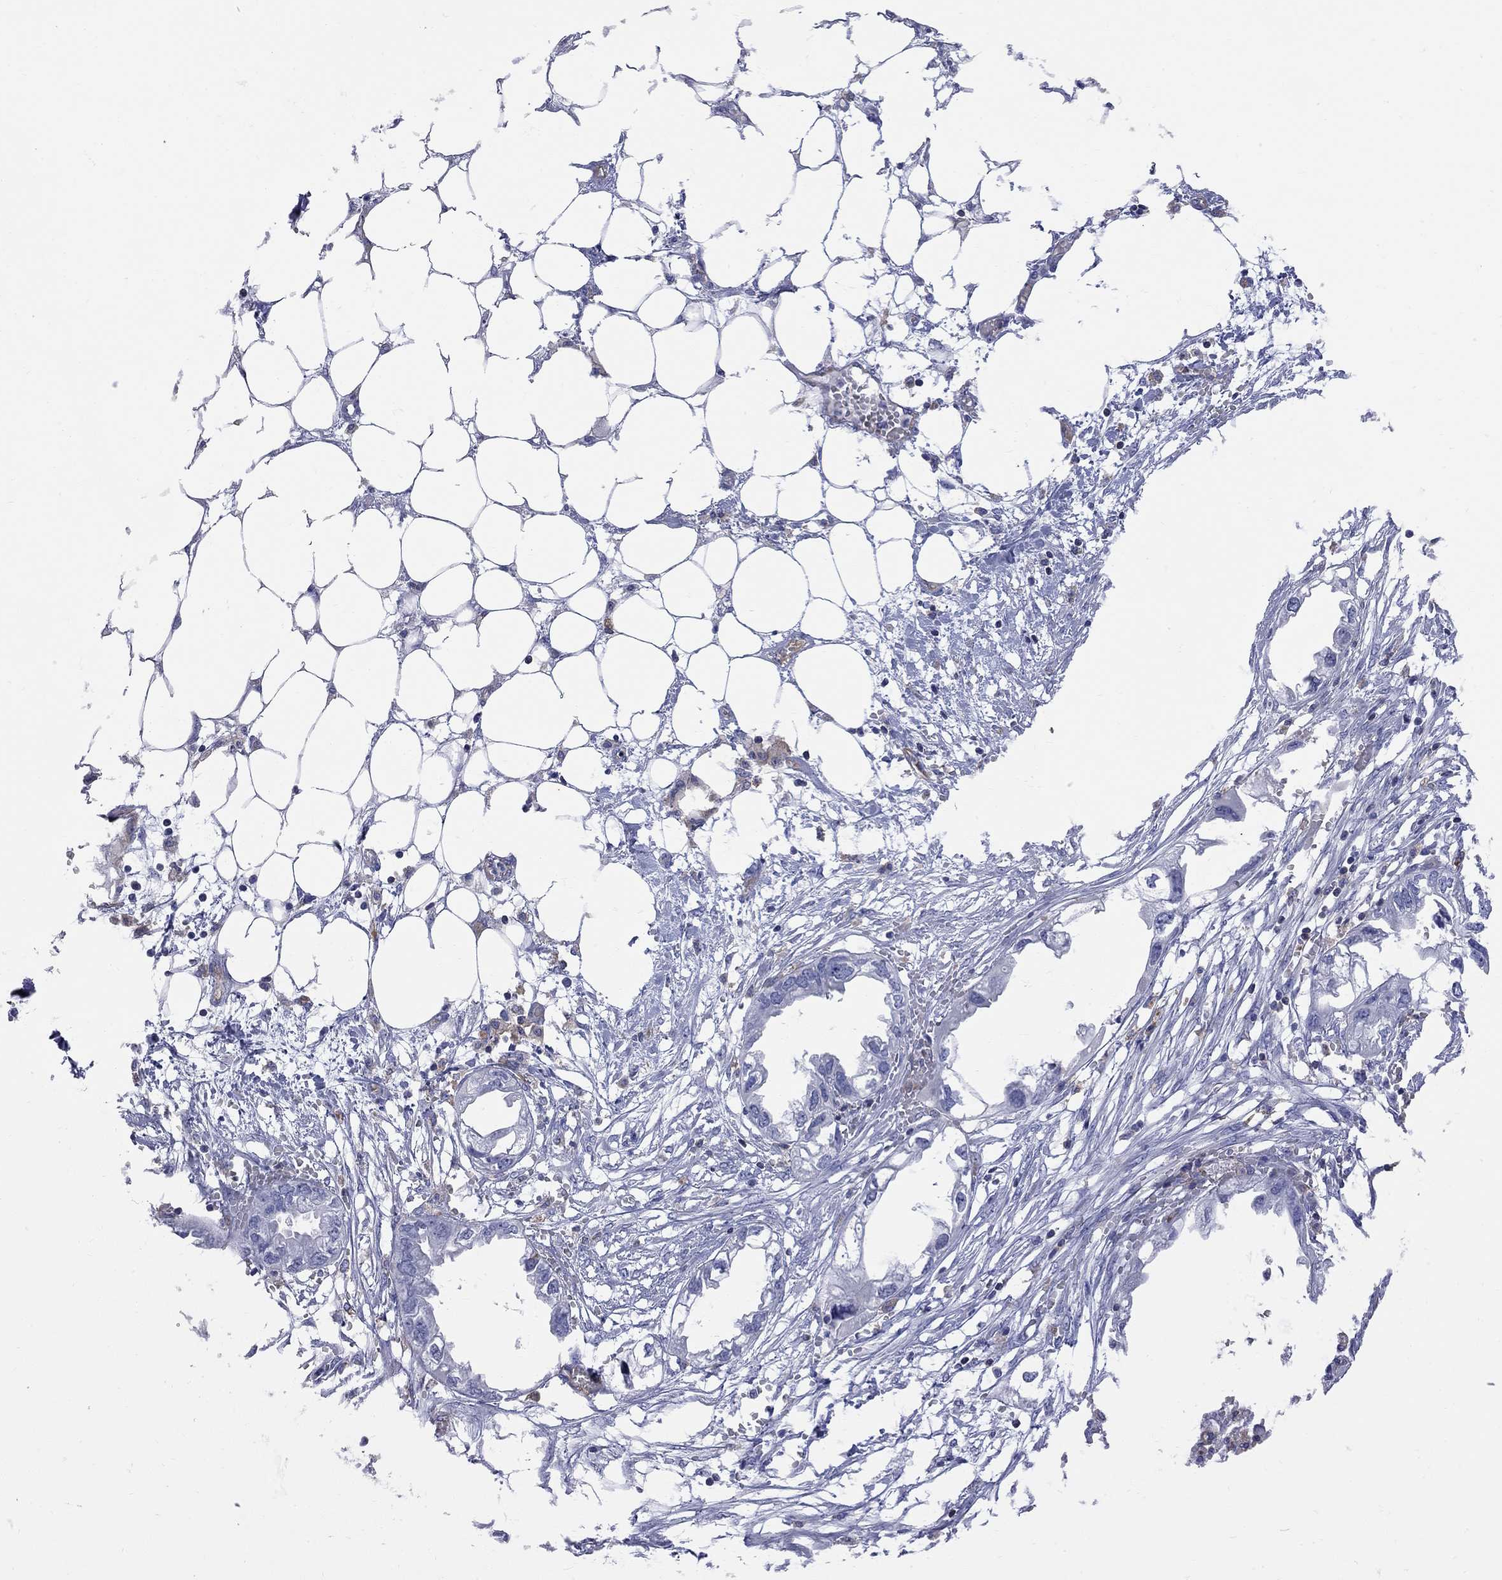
{"staining": {"intensity": "negative", "quantity": "none", "location": "none"}, "tissue": "endometrial cancer", "cell_type": "Tumor cells", "image_type": "cancer", "snomed": [{"axis": "morphology", "description": "Adenocarcinoma, NOS"}, {"axis": "morphology", "description": "Adenocarcinoma, metastatic, NOS"}, {"axis": "topography", "description": "Adipose tissue"}, {"axis": "topography", "description": "Endometrium"}], "caption": "IHC image of endometrial cancer stained for a protein (brown), which shows no positivity in tumor cells.", "gene": "ABI3", "patient": {"sex": "female", "age": 67}}